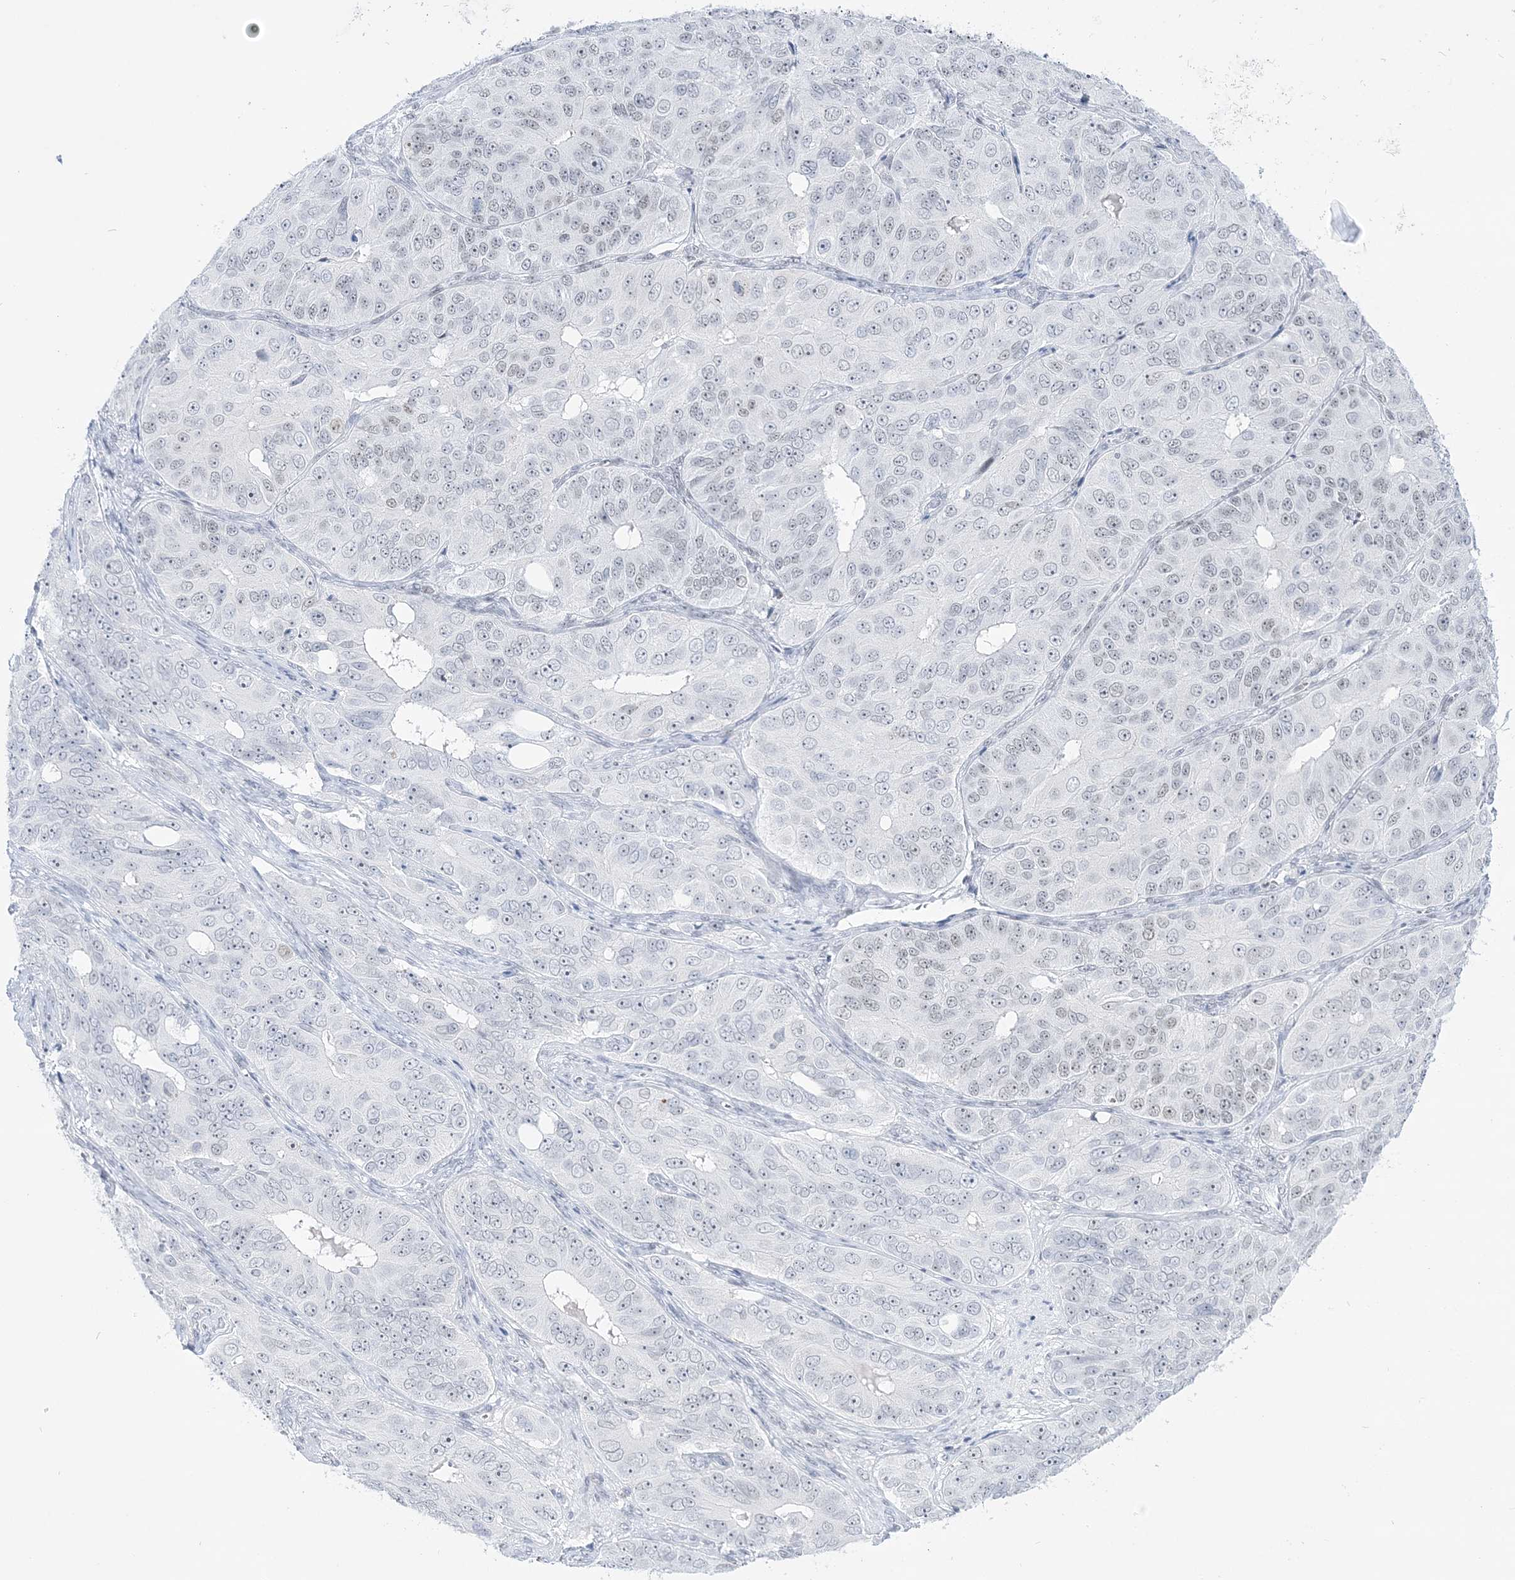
{"staining": {"intensity": "negative", "quantity": "none", "location": "none"}, "tissue": "ovarian cancer", "cell_type": "Tumor cells", "image_type": "cancer", "snomed": [{"axis": "morphology", "description": "Carcinoma, endometroid"}, {"axis": "topography", "description": "Ovary"}], "caption": "Photomicrograph shows no protein staining in tumor cells of ovarian cancer (endometroid carcinoma) tissue.", "gene": "DDX21", "patient": {"sex": "female", "age": 51}}